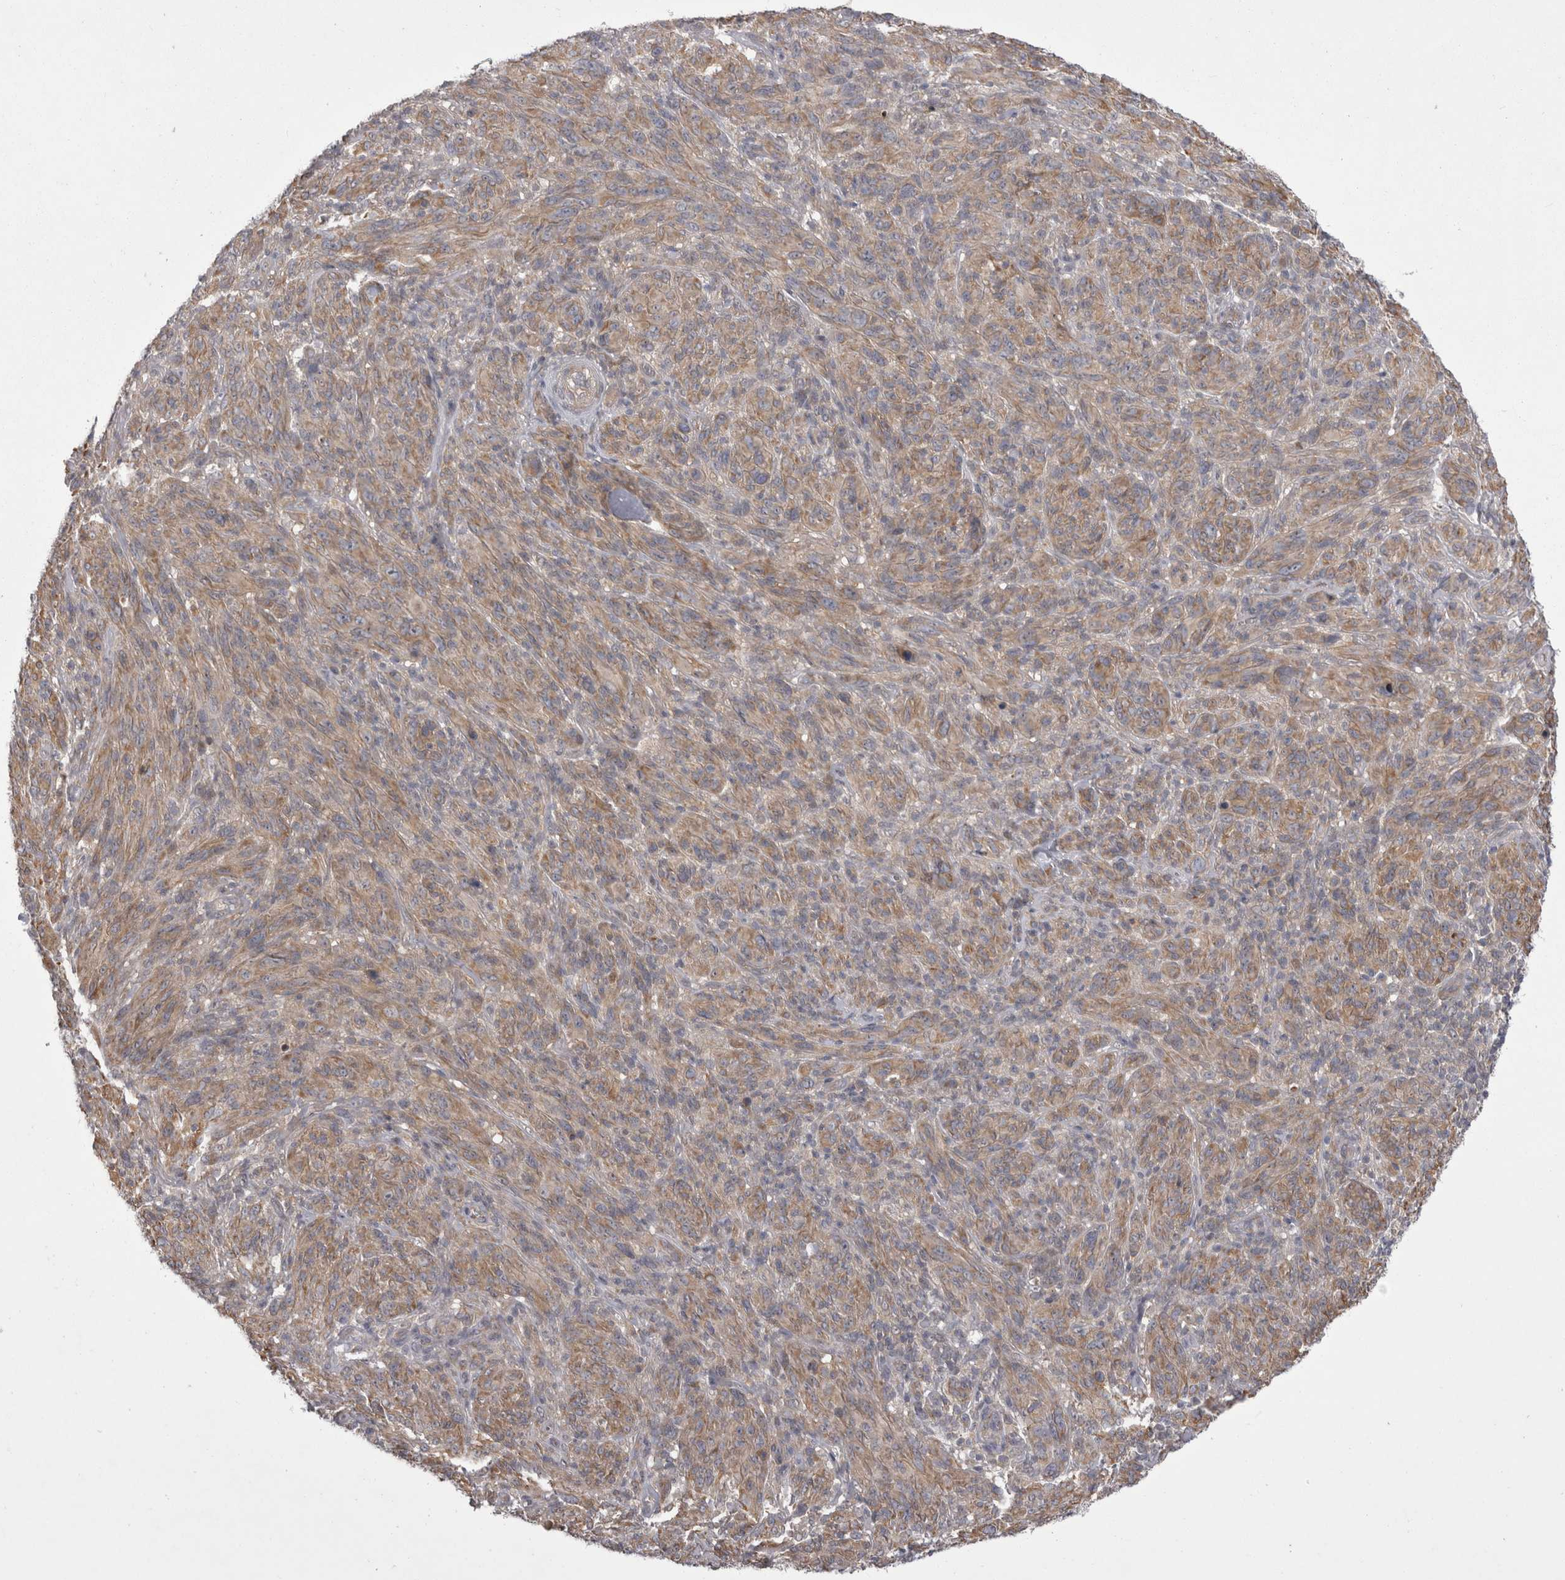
{"staining": {"intensity": "weak", "quantity": ">75%", "location": "cytoplasmic/membranous"}, "tissue": "melanoma", "cell_type": "Tumor cells", "image_type": "cancer", "snomed": [{"axis": "morphology", "description": "Malignant melanoma, NOS"}, {"axis": "topography", "description": "Skin of head"}], "caption": "The immunohistochemical stain labels weak cytoplasmic/membranous expression in tumor cells of melanoma tissue.", "gene": "NENF", "patient": {"sex": "male", "age": 96}}